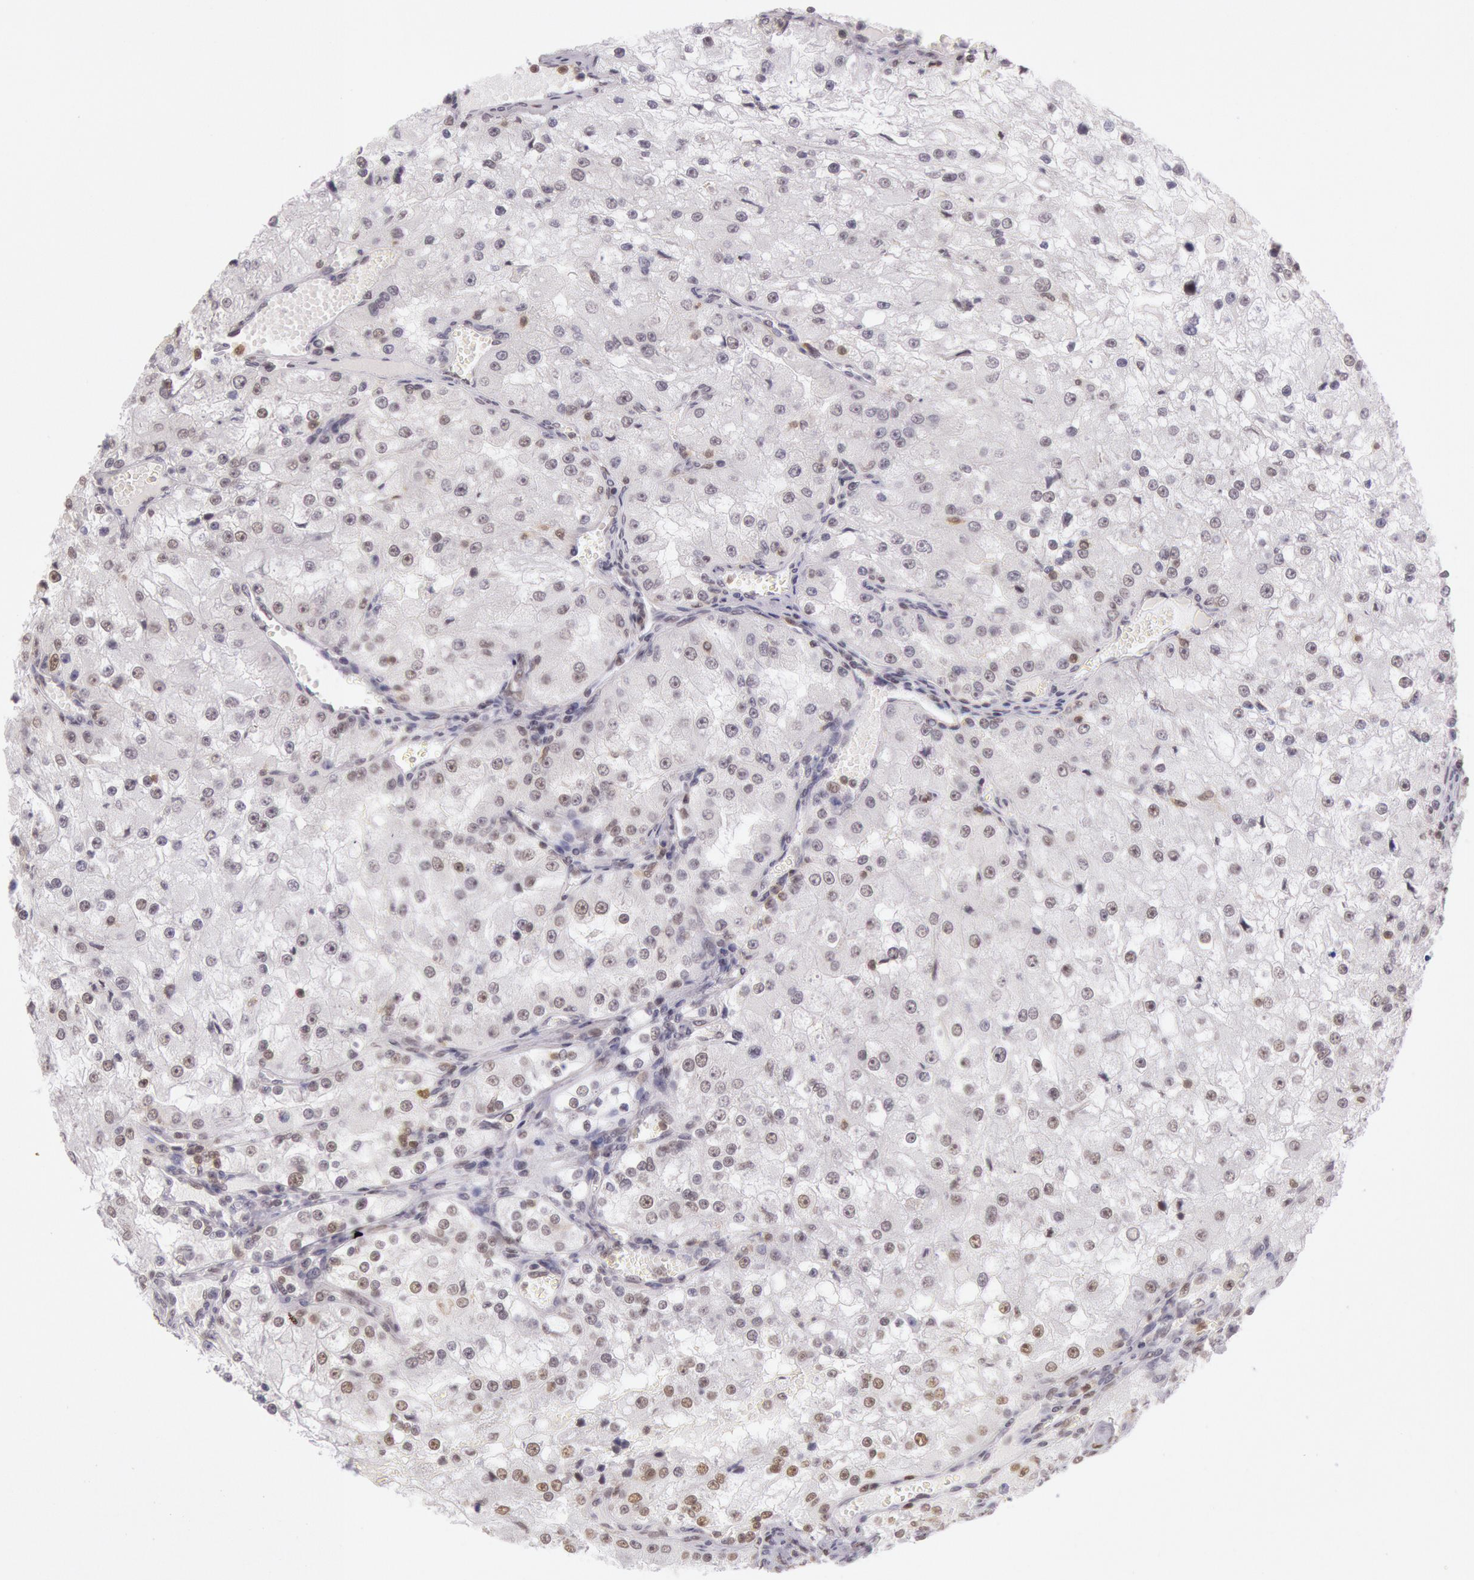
{"staining": {"intensity": "negative", "quantity": "none", "location": "none"}, "tissue": "renal cancer", "cell_type": "Tumor cells", "image_type": "cancer", "snomed": [{"axis": "morphology", "description": "Adenocarcinoma, NOS"}, {"axis": "topography", "description": "Kidney"}], "caption": "Tumor cells show no significant staining in renal cancer (adenocarcinoma).", "gene": "ESS2", "patient": {"sex": "female", "age": 74}}